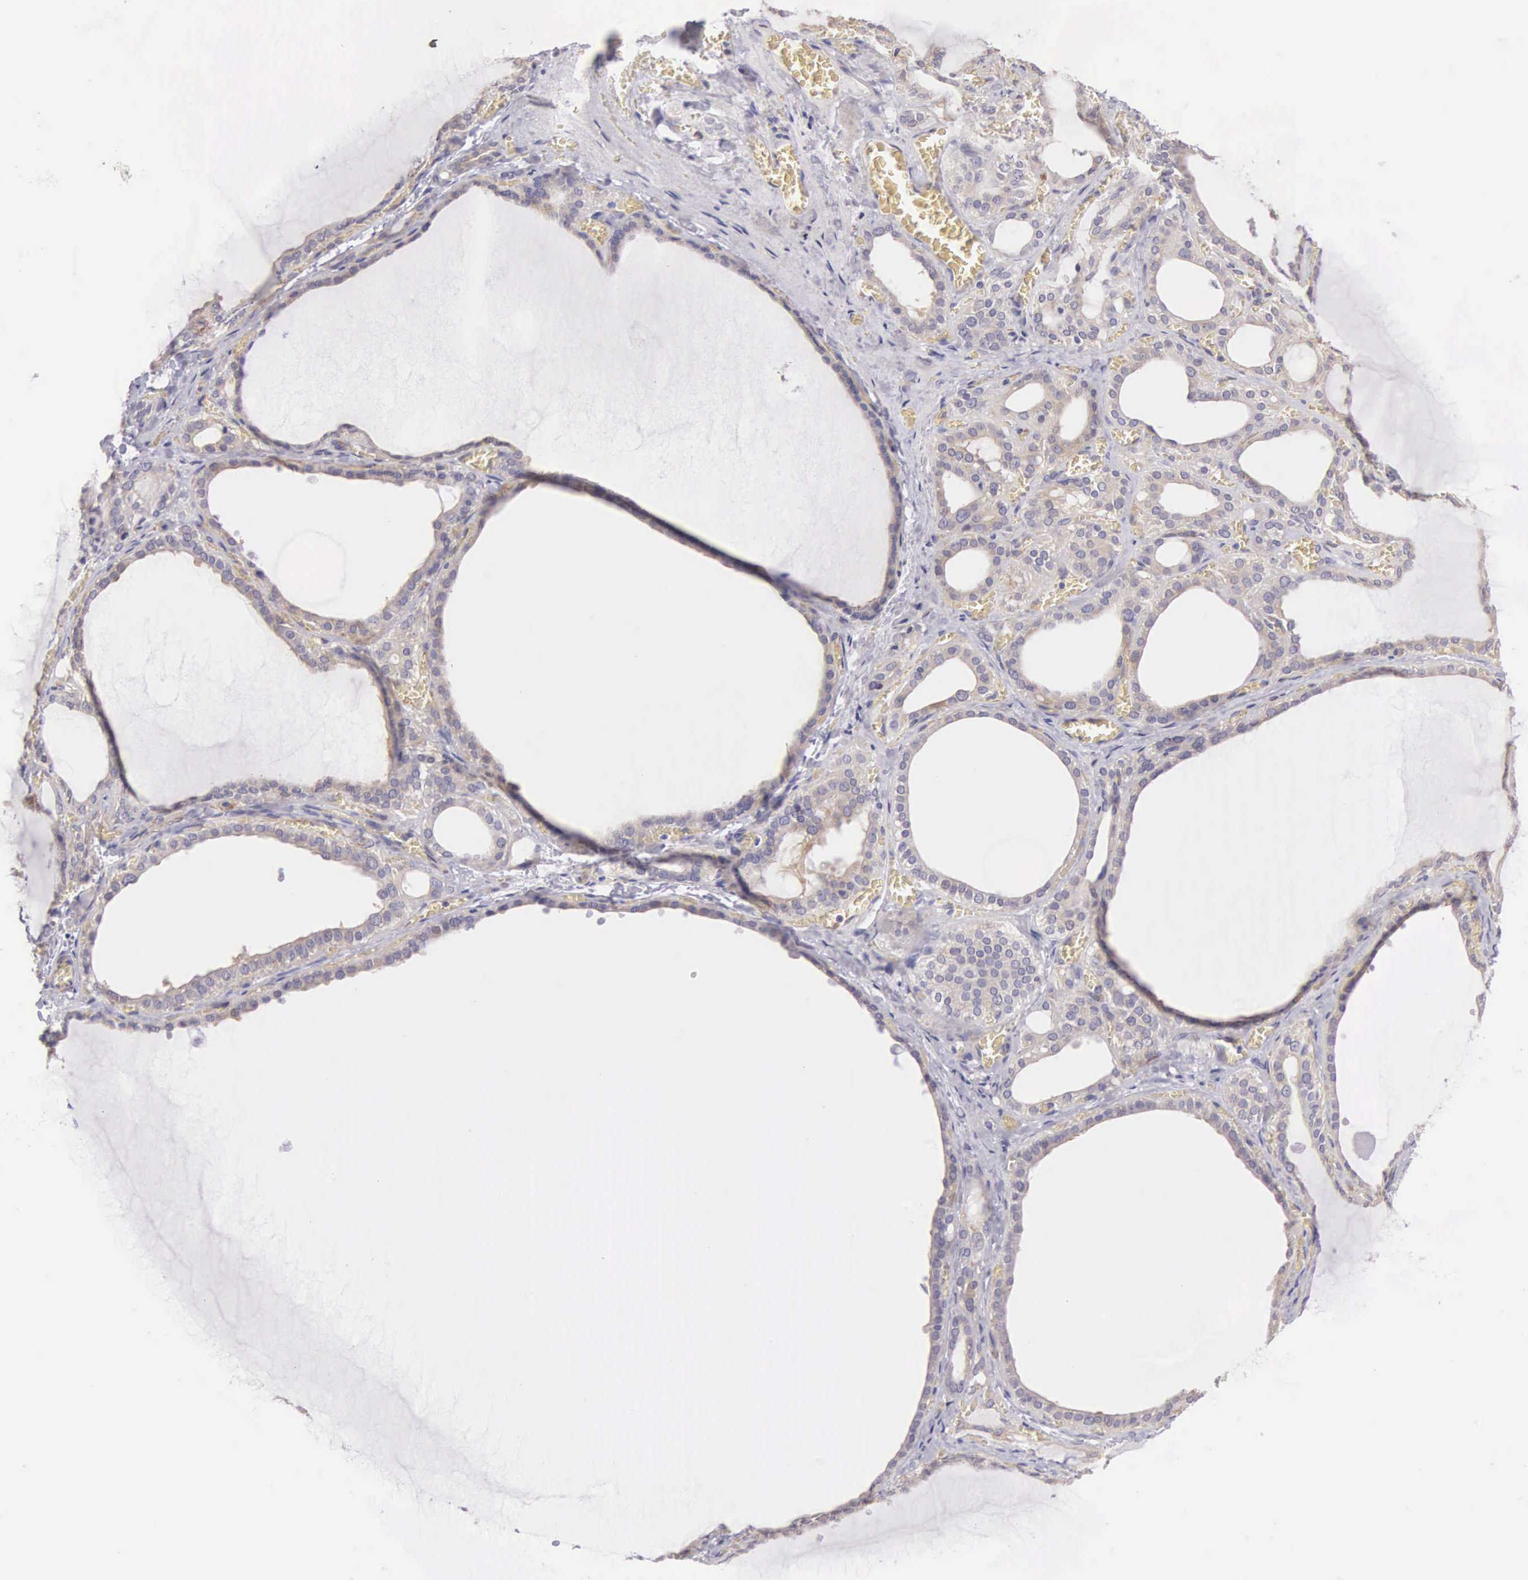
{"staining": {"intensity": "negative", "quantity": "none", "location": "none"}, "tissue": "thyroid gland", "cell_type": "Glandular cells", "image_type": "normal", "snomed": [{"axis": "morphology", "description": "Normal tissue, NOS"}, {"axis": "topography", "description": "Thyroid gland"}], "caption": "Human thyroid gland stained for a protein using IHC exhibits no expression in glandular cells.", "gene": "OSBPL3", "patient": {"sex": "female", "age": 55}}